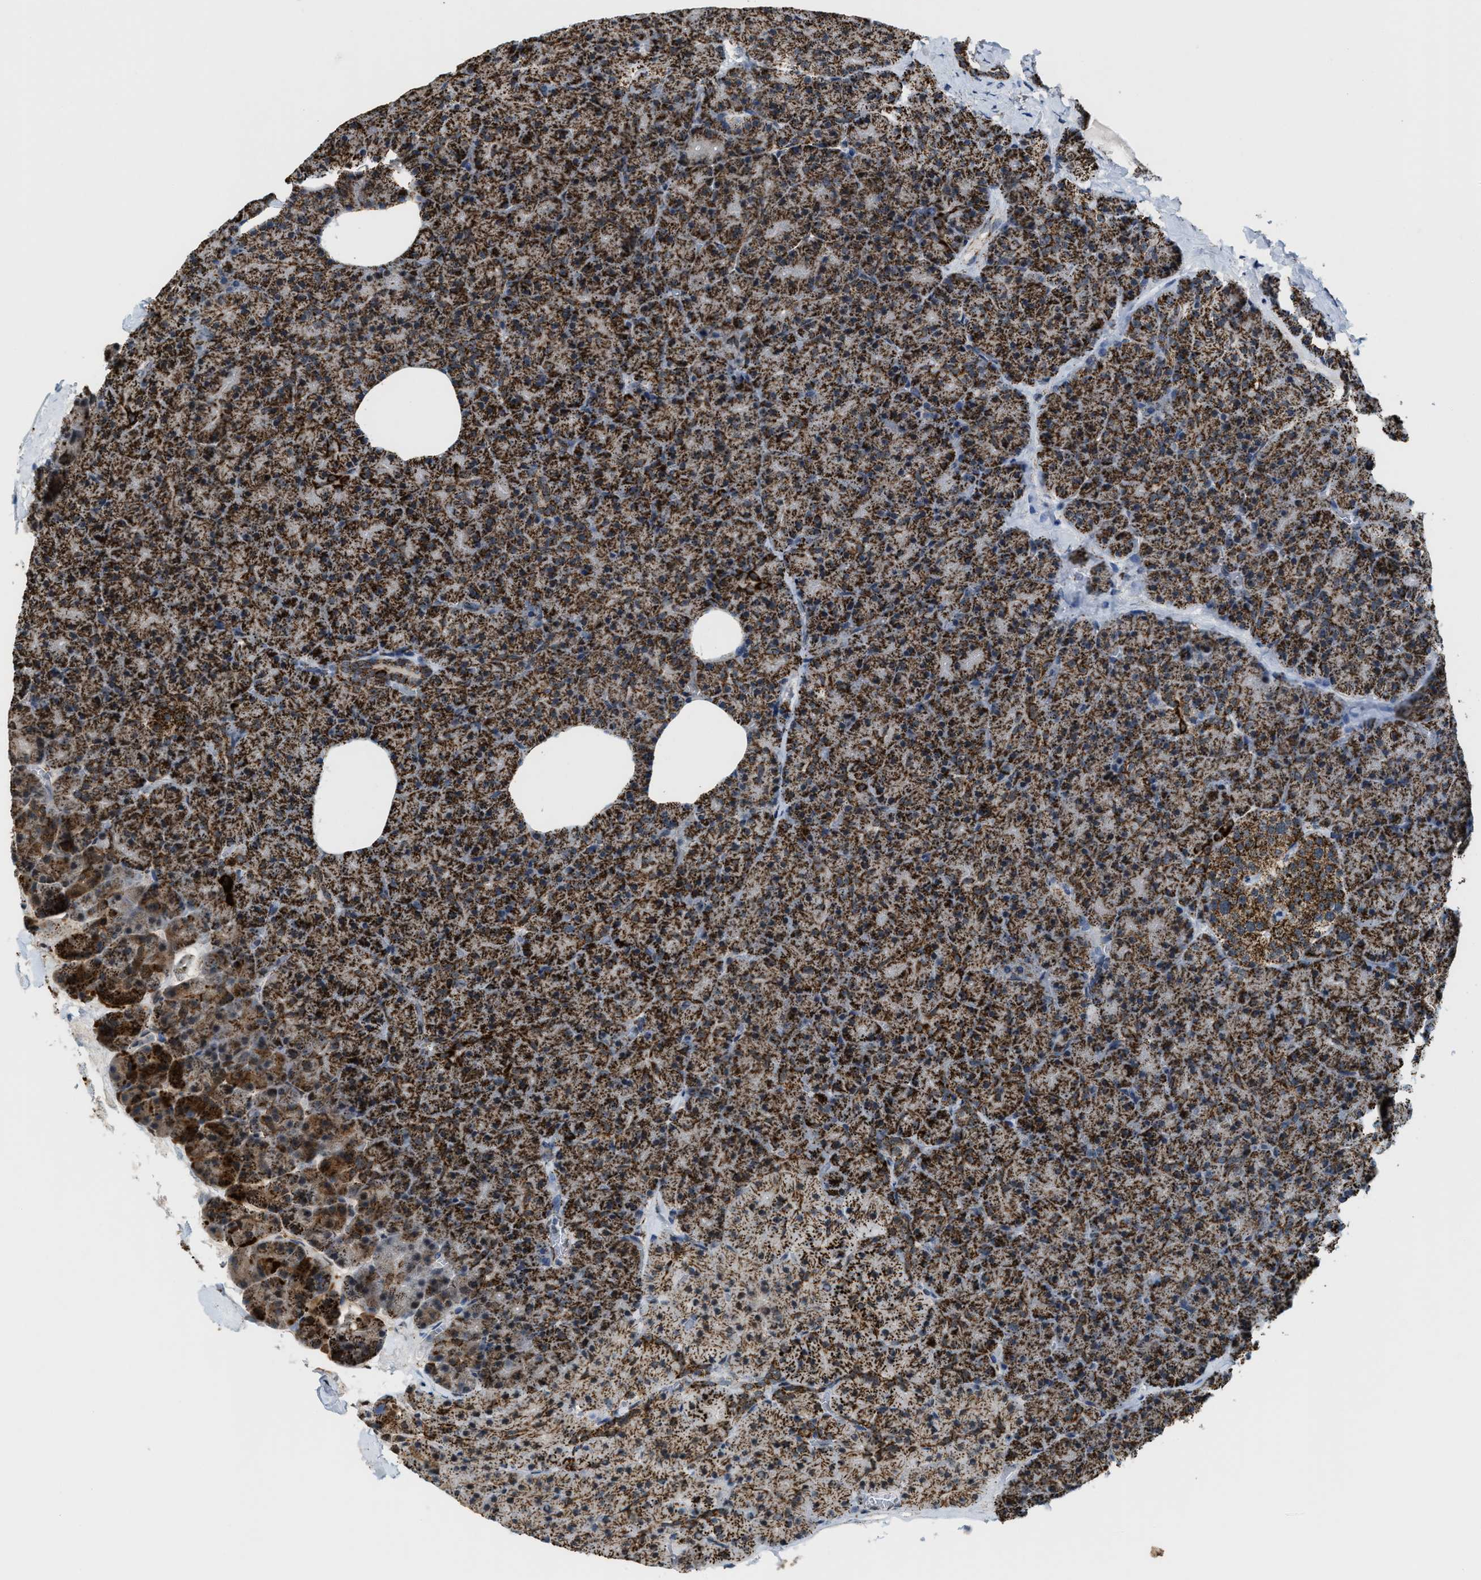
{"staining": {"intensity": "strong", "quantity": ">75%", "location": "cytoplasmic/membranous"}, "tissue": "pancreas", "cell_type": "Exocrine glandular cells", "image_type": "normal", "snomed": [{"axis": "morphology", "description": "Normal tissue, NOS"}, {"axis": "morphology", "description": "Carcinoid, malignant, NOS"}, {"axis": "topography", "description": "Pancreas"}], "caption": "Benign pancreas reveals strong cytoplasmic/membranous positivity in approximately >75% of exocrine glandular cells (brown staining indicates protein expression, while blue staining denotes nuclei)..", "gene": "HIBADH", "patient": {"sex": "female", "age": 35}}